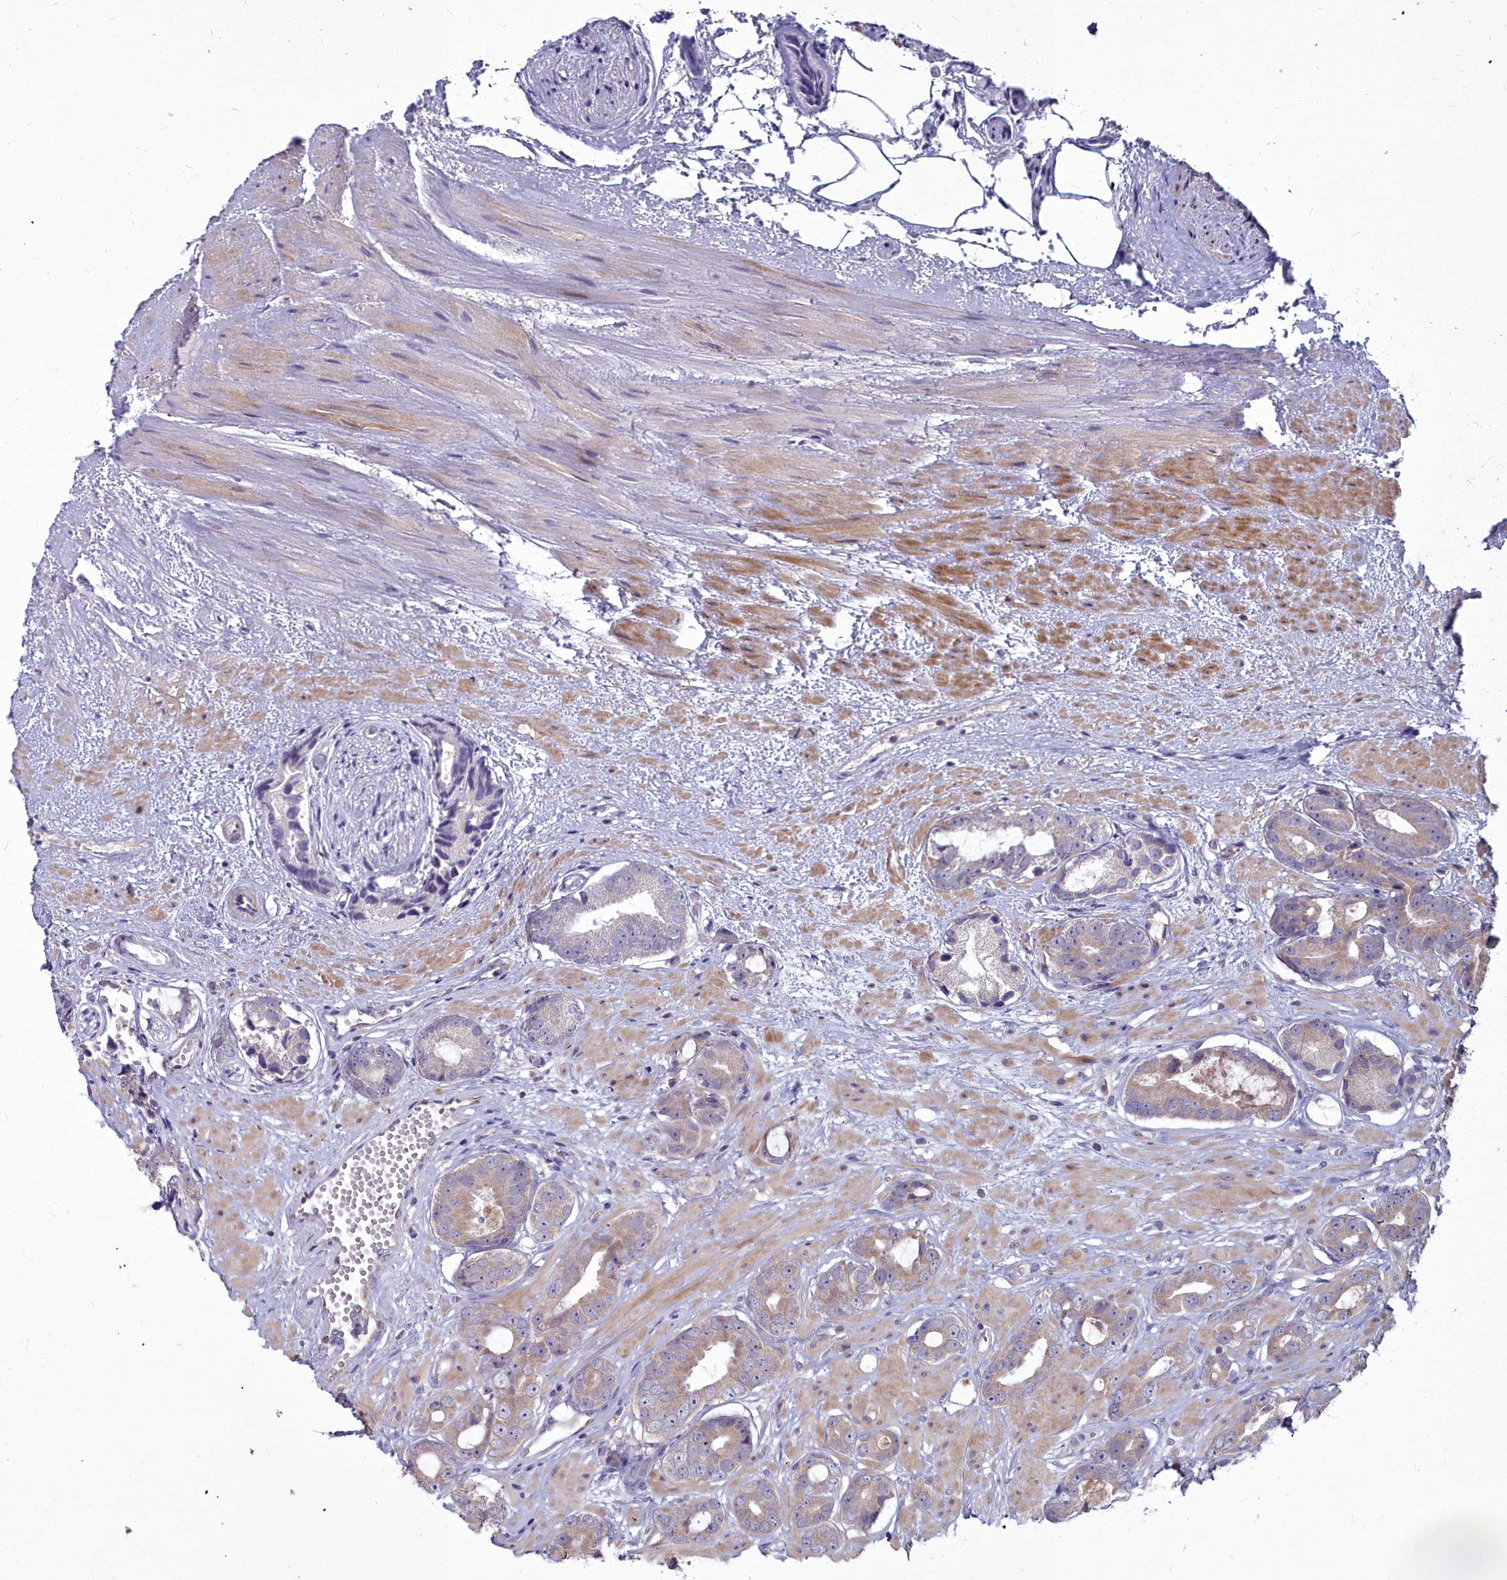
{"staining": {"intensity": "weak", "quantity": ">75%", "location": "cytoplasmic/membranous"}, "tissue": "prostate cancer", "cell_type": "Tumor cells", "image_type": "cancer", "snomed": [{"axis": "morphology", "description": "Adenocarcinoma, Low grade"}, {"axis": "topography", "description": "Prostate"}], "caption": "Prostate low-grade adenocarcinoma was stained to show a protein in brown. There is low levels of weak cytoplasmic/membranous positivity in approximately >75% of tumor cells.", "gene": "MICU2", "patient": {"sex": "male", "age": 64}}